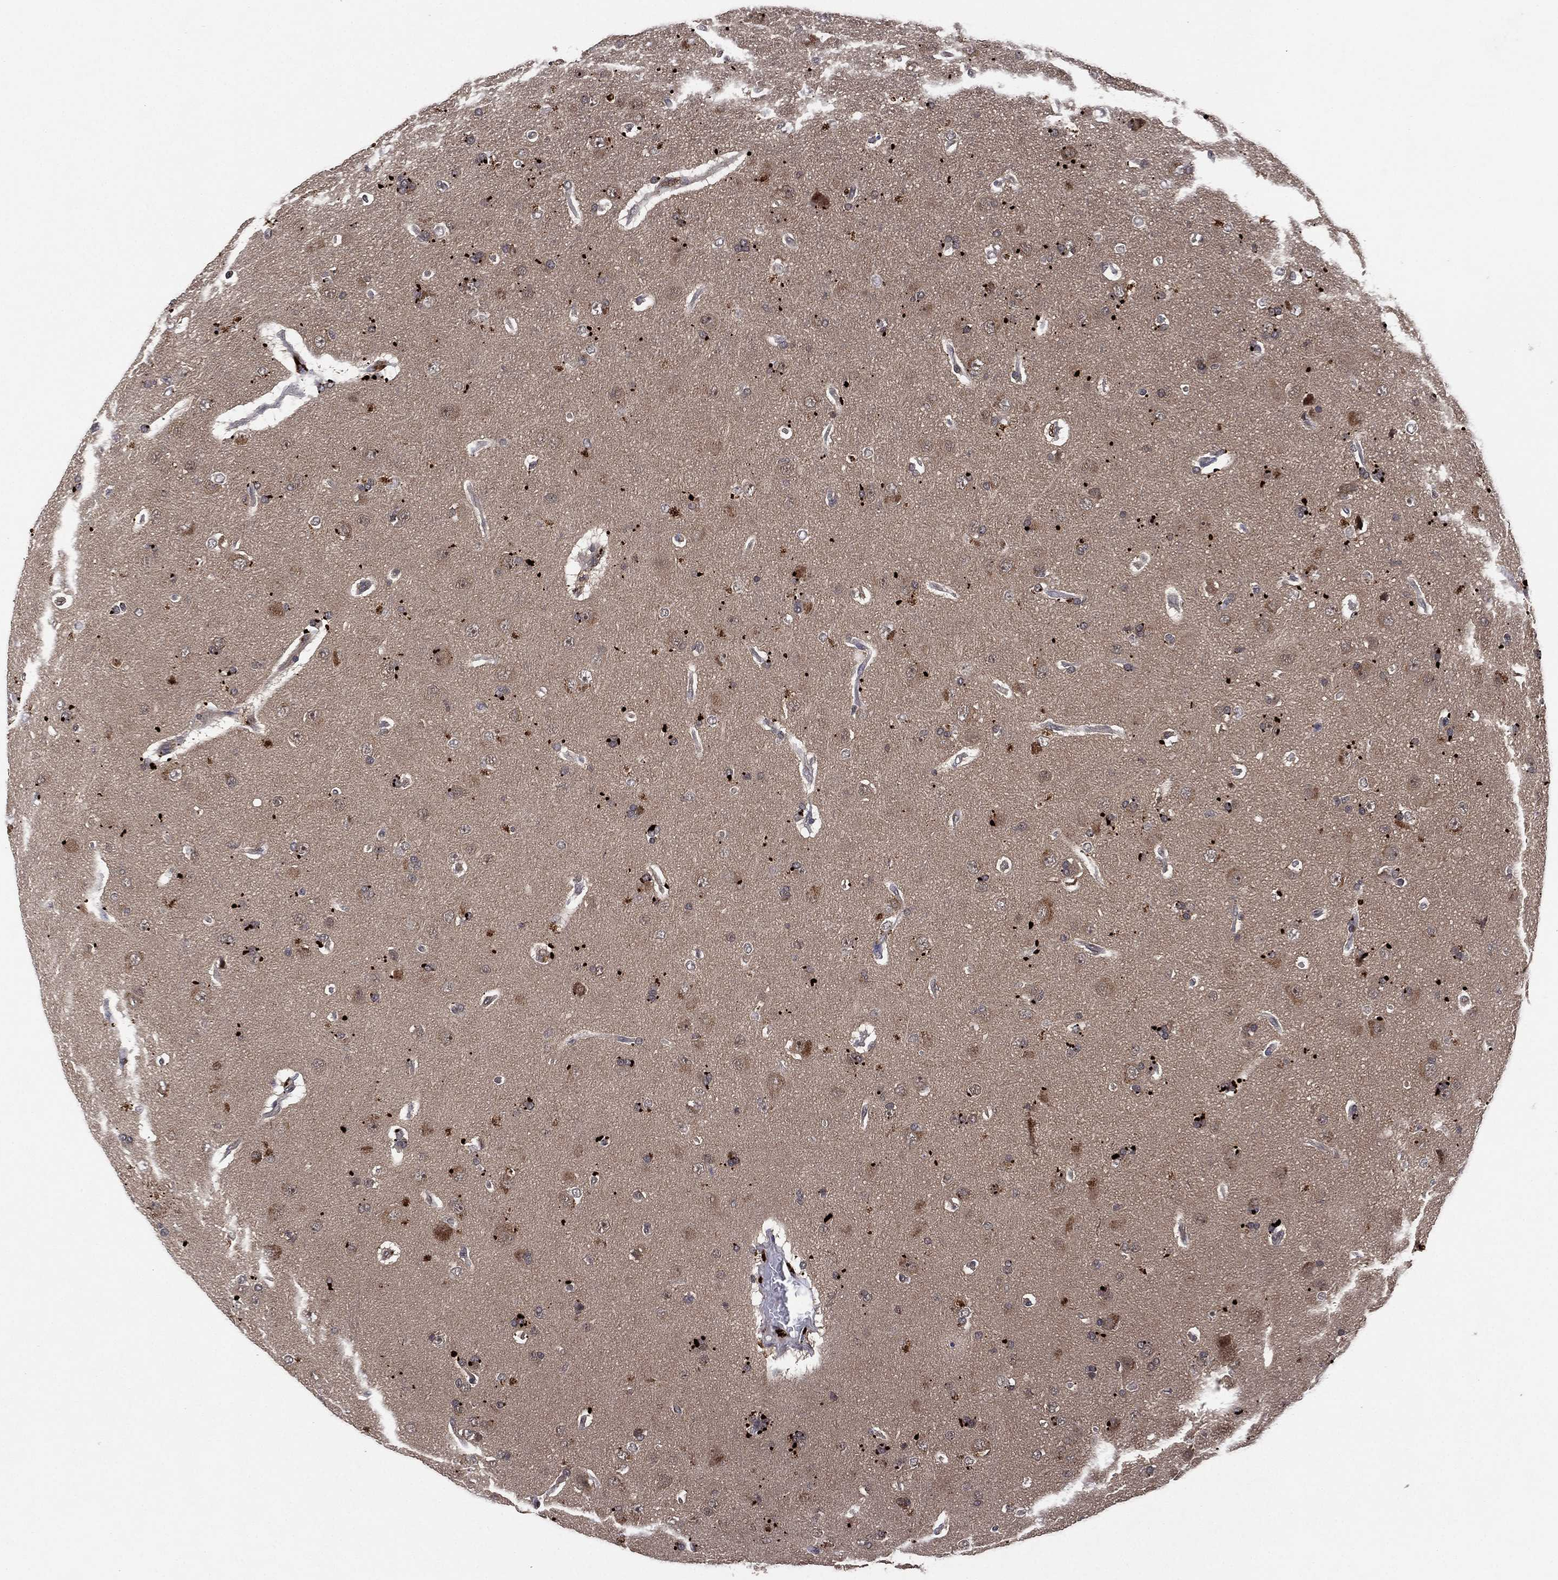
{"staining": {"intensity": "negative", "quantity": "none", "location": "none"}, "tissue": "glioma", "cell_type": "Tumor cells", "image_type": "cancer", "snomed": [{"axis": "morphology", "description": "Glioma, malignant, NOS"}, {"axis": "topography", "description": "Cerebral cortex"}], "caption": "Immunohistochemistry (IHC) image of human glioma stained for a protein (brown), which displays no positivity in tumor cells.", "gene": "ATG4B", "patient": {"sex": "male", "age": 58}}